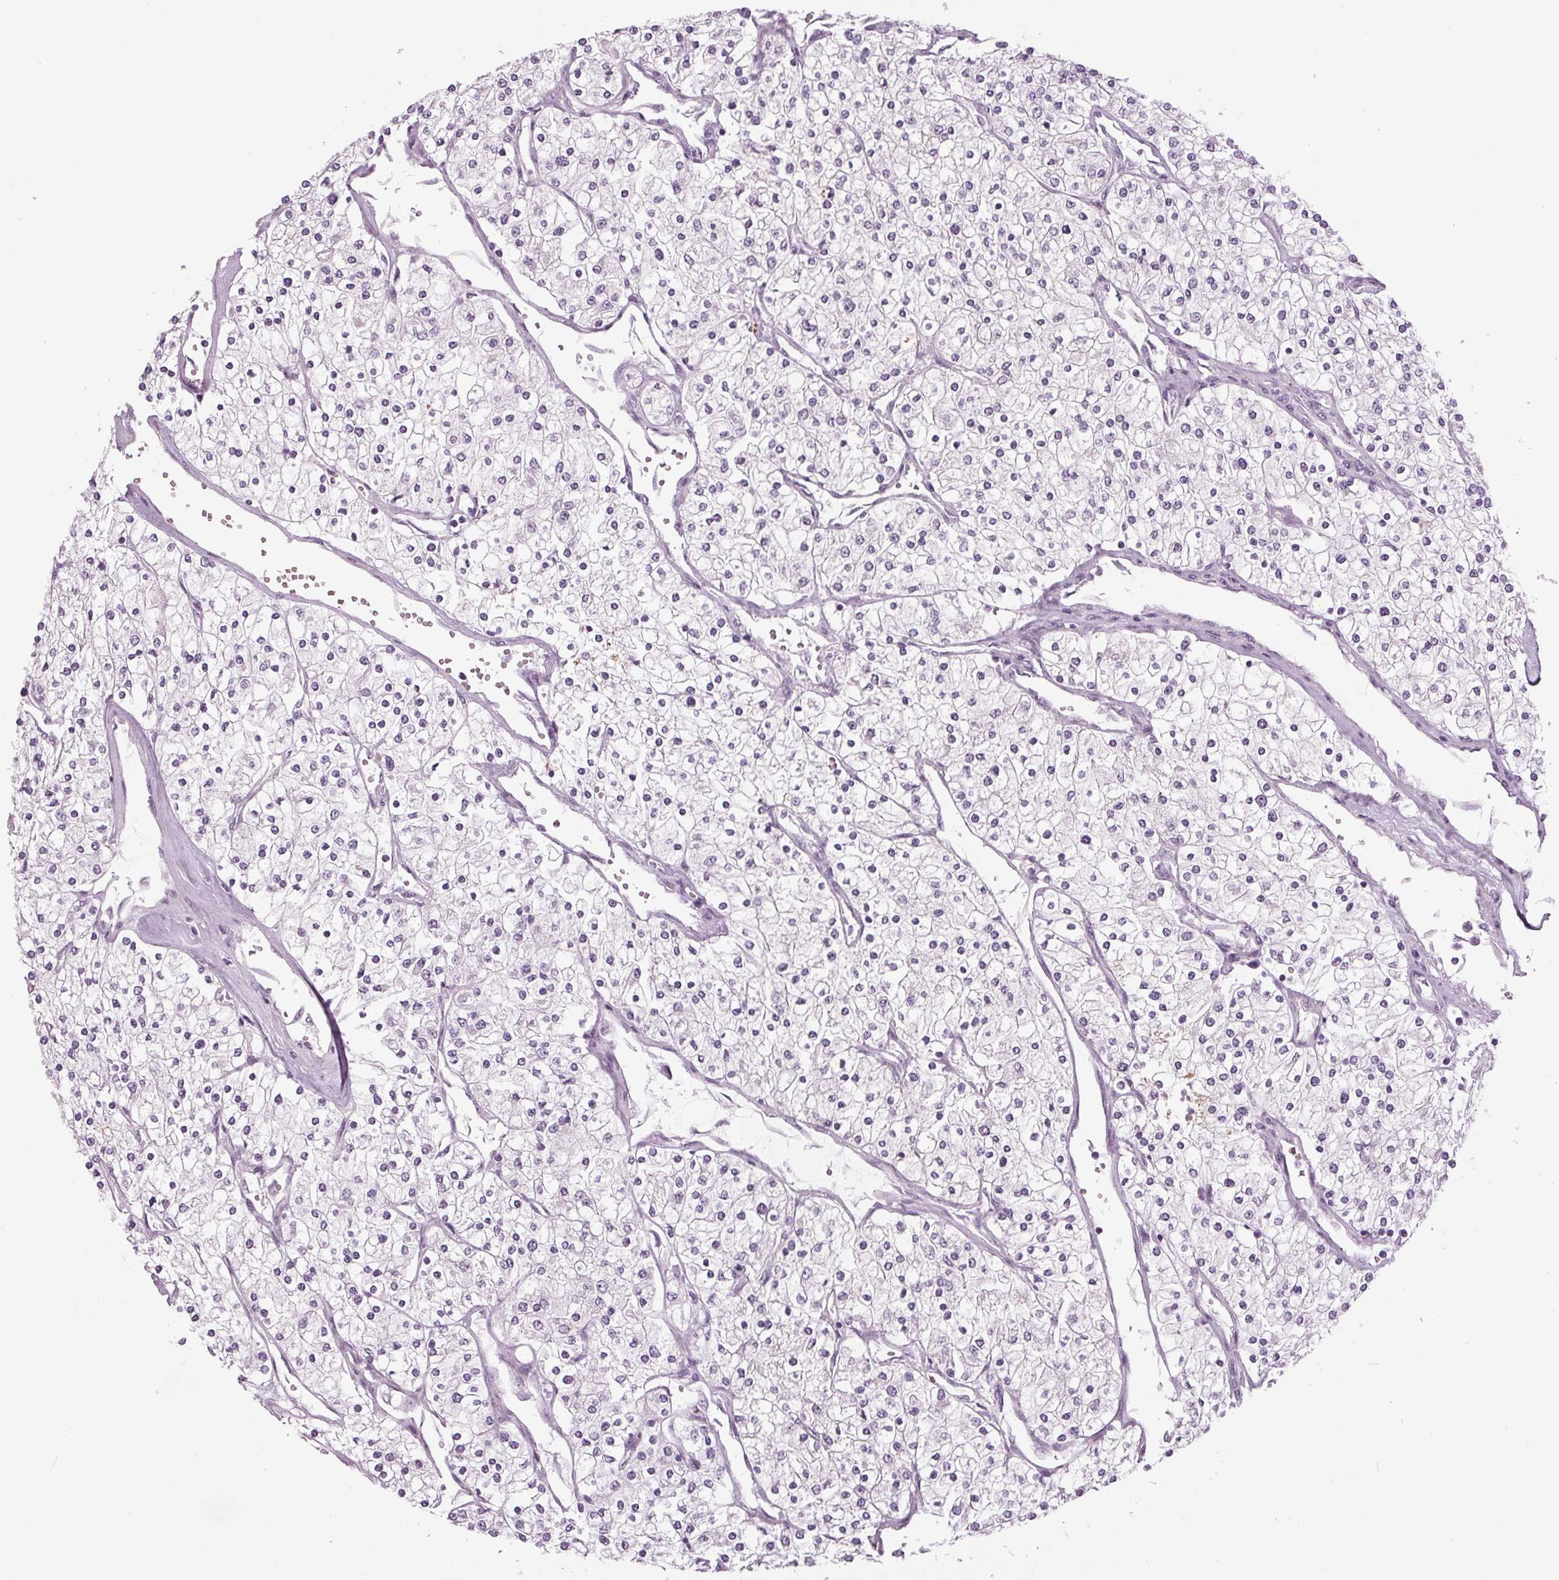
{"staining": {"intensity": "negative", "quantity": "none", "location": "none"}, "tissue": "renal cancer", "cell_type": "Tumor cells", "image_type": "cancer", "snomed": [{"axis": "morphology", "description": "Adenocarcinoma, NOS"}, {"axis": "topography", "description": "Kidney"}], "caption": "A micrograph of human renal cancer is negative for staining in tumor cells. Brightfield microscopy of IHC stained with DAB (3,3'-diaminobenzidine) (brown) and hematoxylin (blue), captured at high magnification.", "gene": "CYP3A43", "patient": {"sex": "male", "age": 80}}